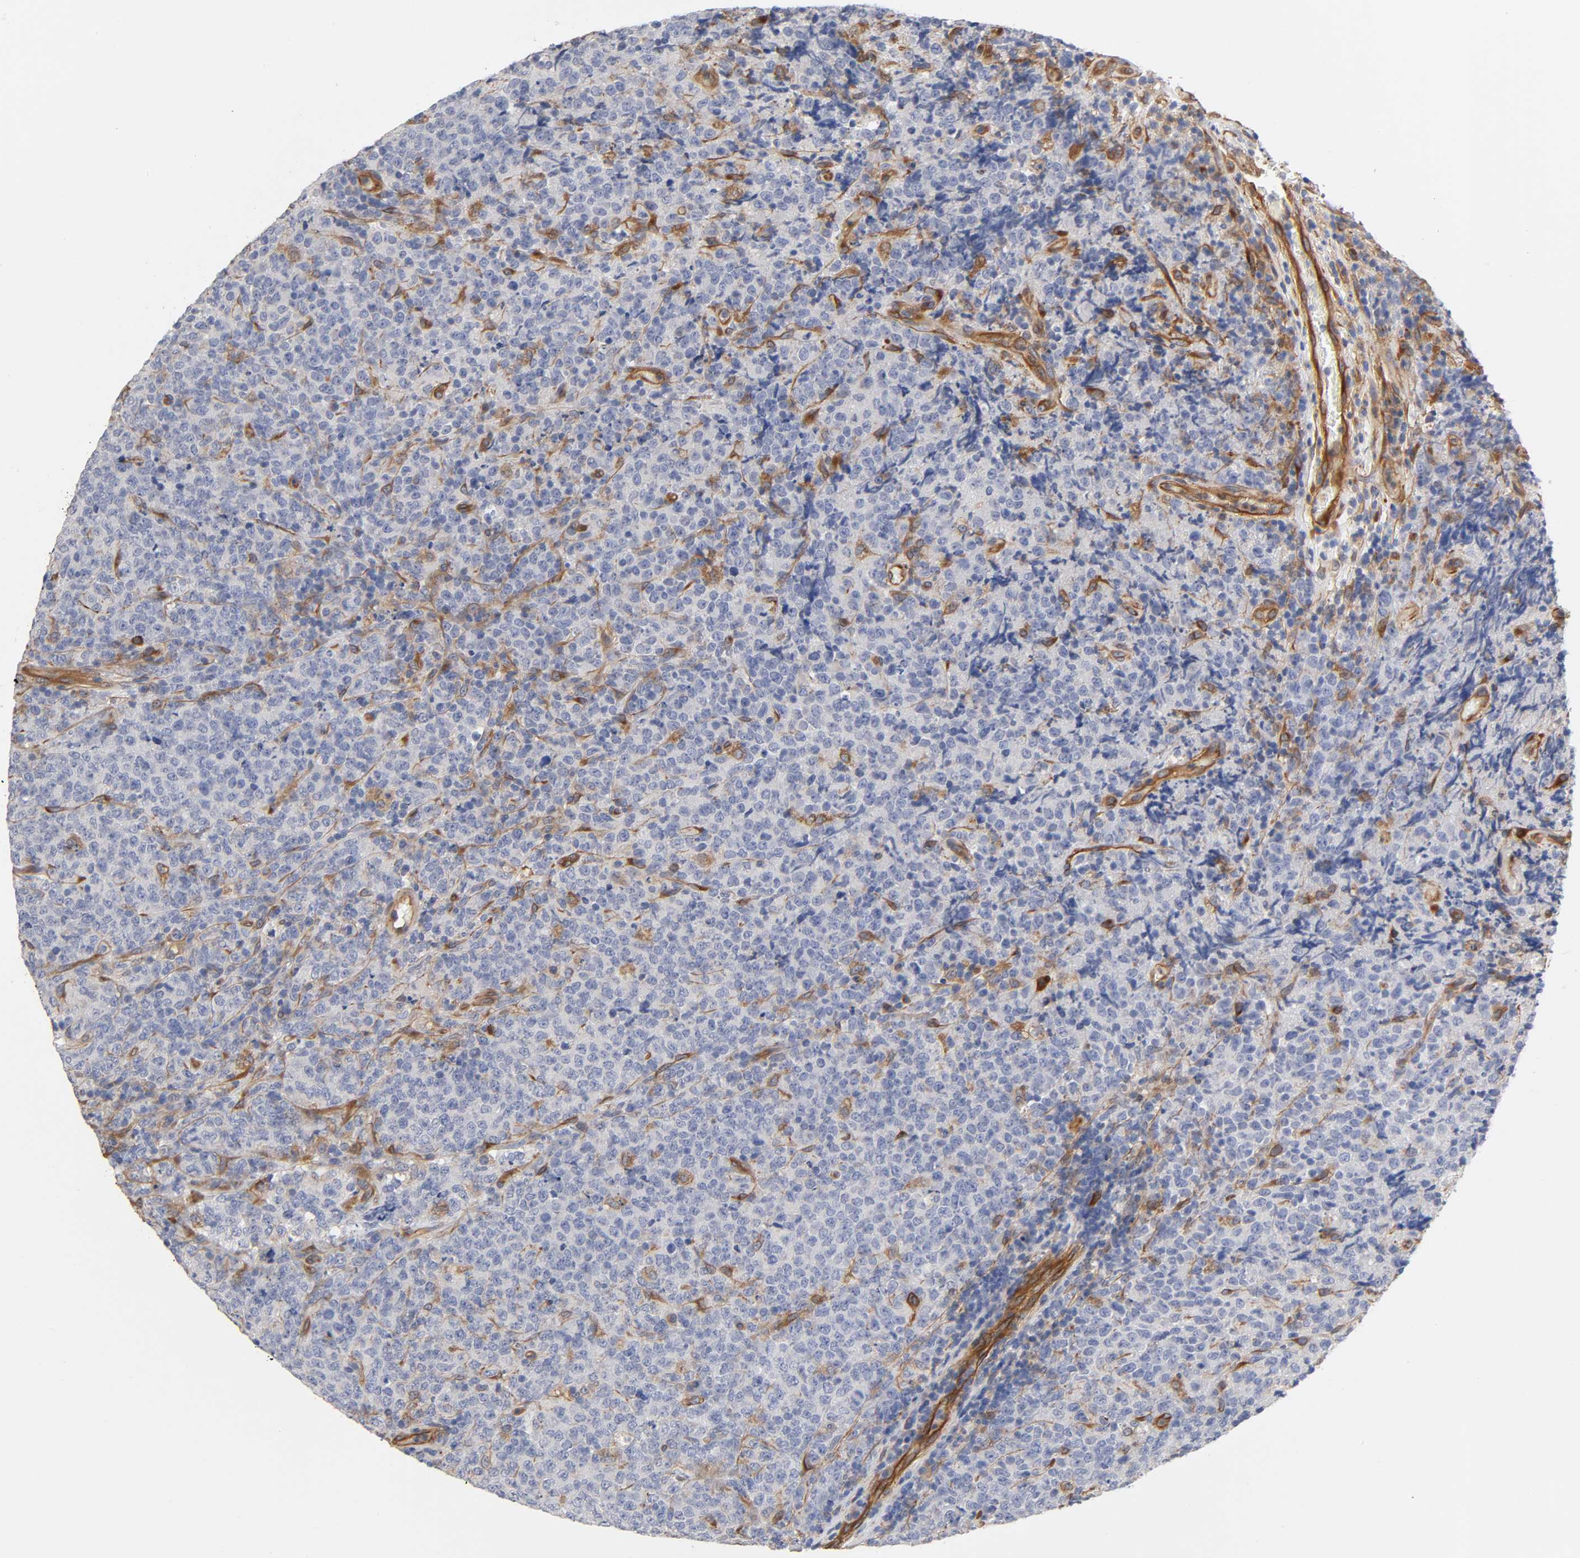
{"staining": {"intensity": "moderate", "quantity": "<25%", "location": "cytoplasmic/membranous"}, "tissue": "lymphoma", "cell_type": "Tumor cells", "image_type": "cancer", "snomed": [{"axis": "morphology", "description": "Malignant lymphoma, non-Hodgkin's type, High grade"}, {"axis": "topography", "description": "Tonsil"}], "caption": "Human lymphoma stained with a protein marker displays moderate staining in tumor cells.", "gene": "RAB13", "patient": {"sex": "female", "age": 36}}